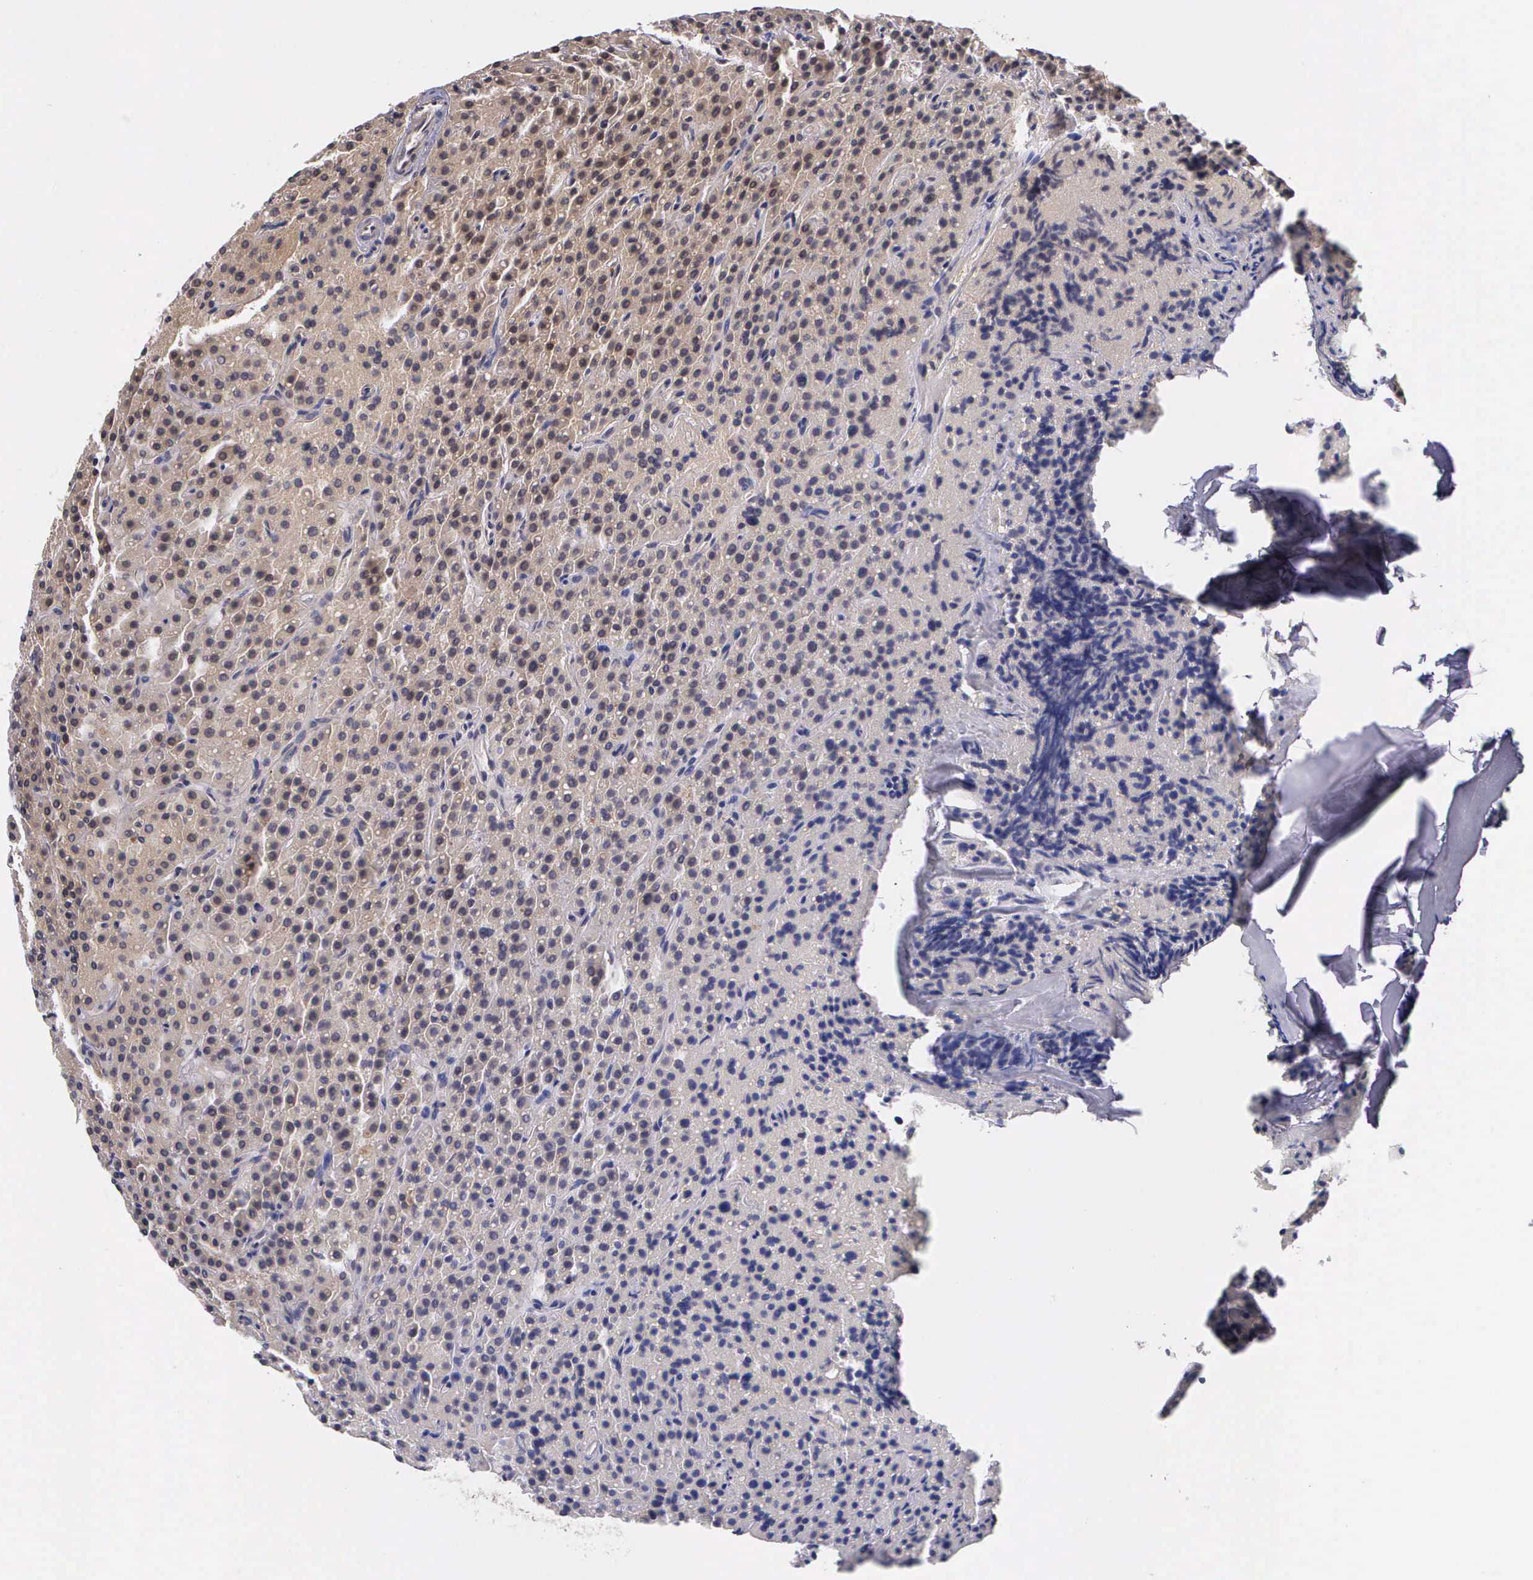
{"staining": {"intensity": "moderate", "quantity": "25%-75%", "location": "cytoplasmic/membranous"}, "tissue": "parathyroid gland", "cell_type": "Glandular cells", "image_type": "normal", "snomed": [{"axis": "morphology", "description": "Normal tissue, NOS"}, {"axis": "topography", "description": "Parathyroid gland"}], "caption": "Human parathyroid gland stained for a protein (brown) reveals moderate cytoplasmic/membranous positive staining in about 25%-75% of glandular cells.", "gene": "IGBP1P2", "patient": {"sex": "male", "age": 71}}